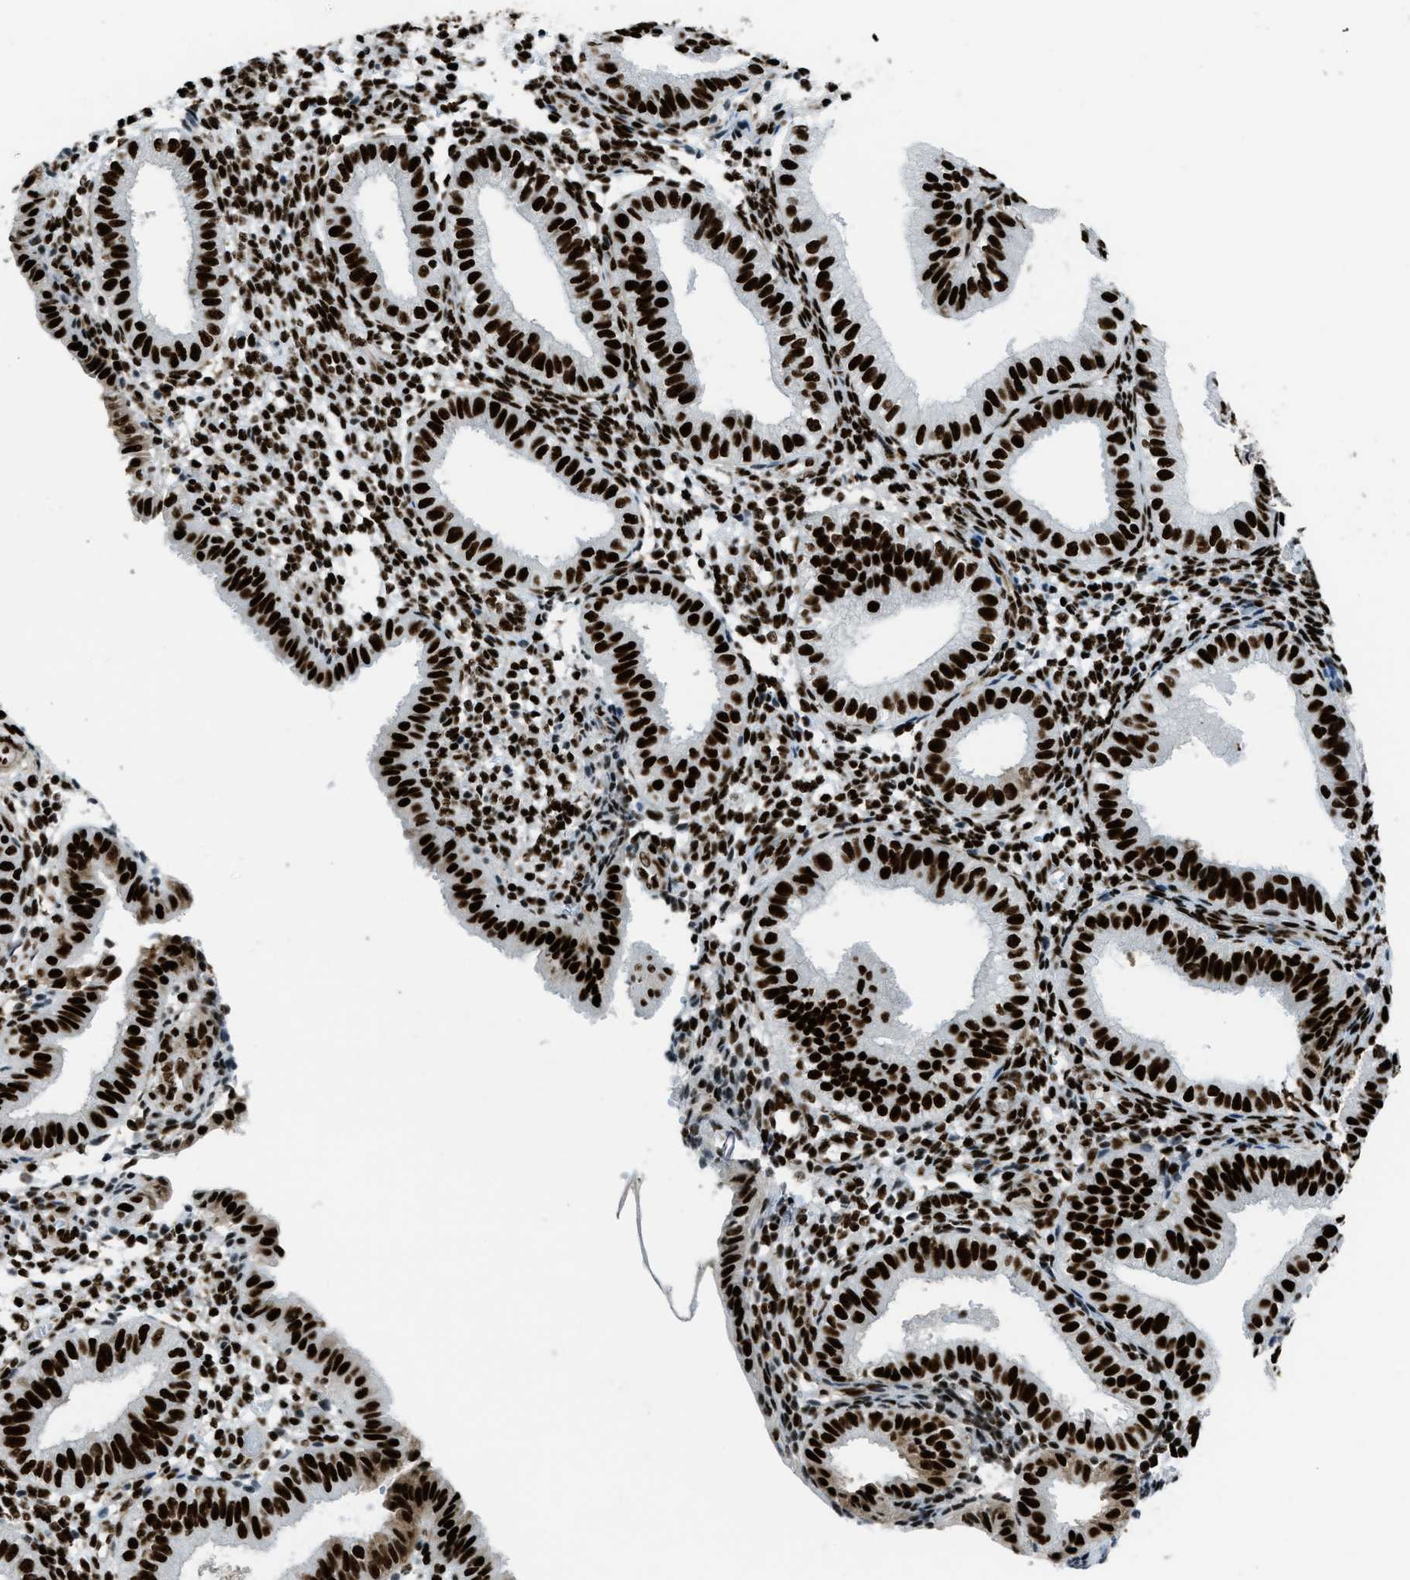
{"staining": {"intensity": "strong", "quantity": ">75%", "location": "nuclear"}, "tissue": "endometrium", "cell_type": "Cells in endometrial stroma", "image_type": "normal", "snomed": [{"axis": "morphology", "description": "Normal tissue, NOS"}, {"axis": "topography", "description": "Endometrium"}], "caption": "An immunohistochemistry histopathology image of normal tissue is shown. Protein staining in brown highlights strong nuclear positivity in endometrium within cells in endometrial stroma.", "gene": "ZNF207", "patient": {"sex": "female", "age": 39}}